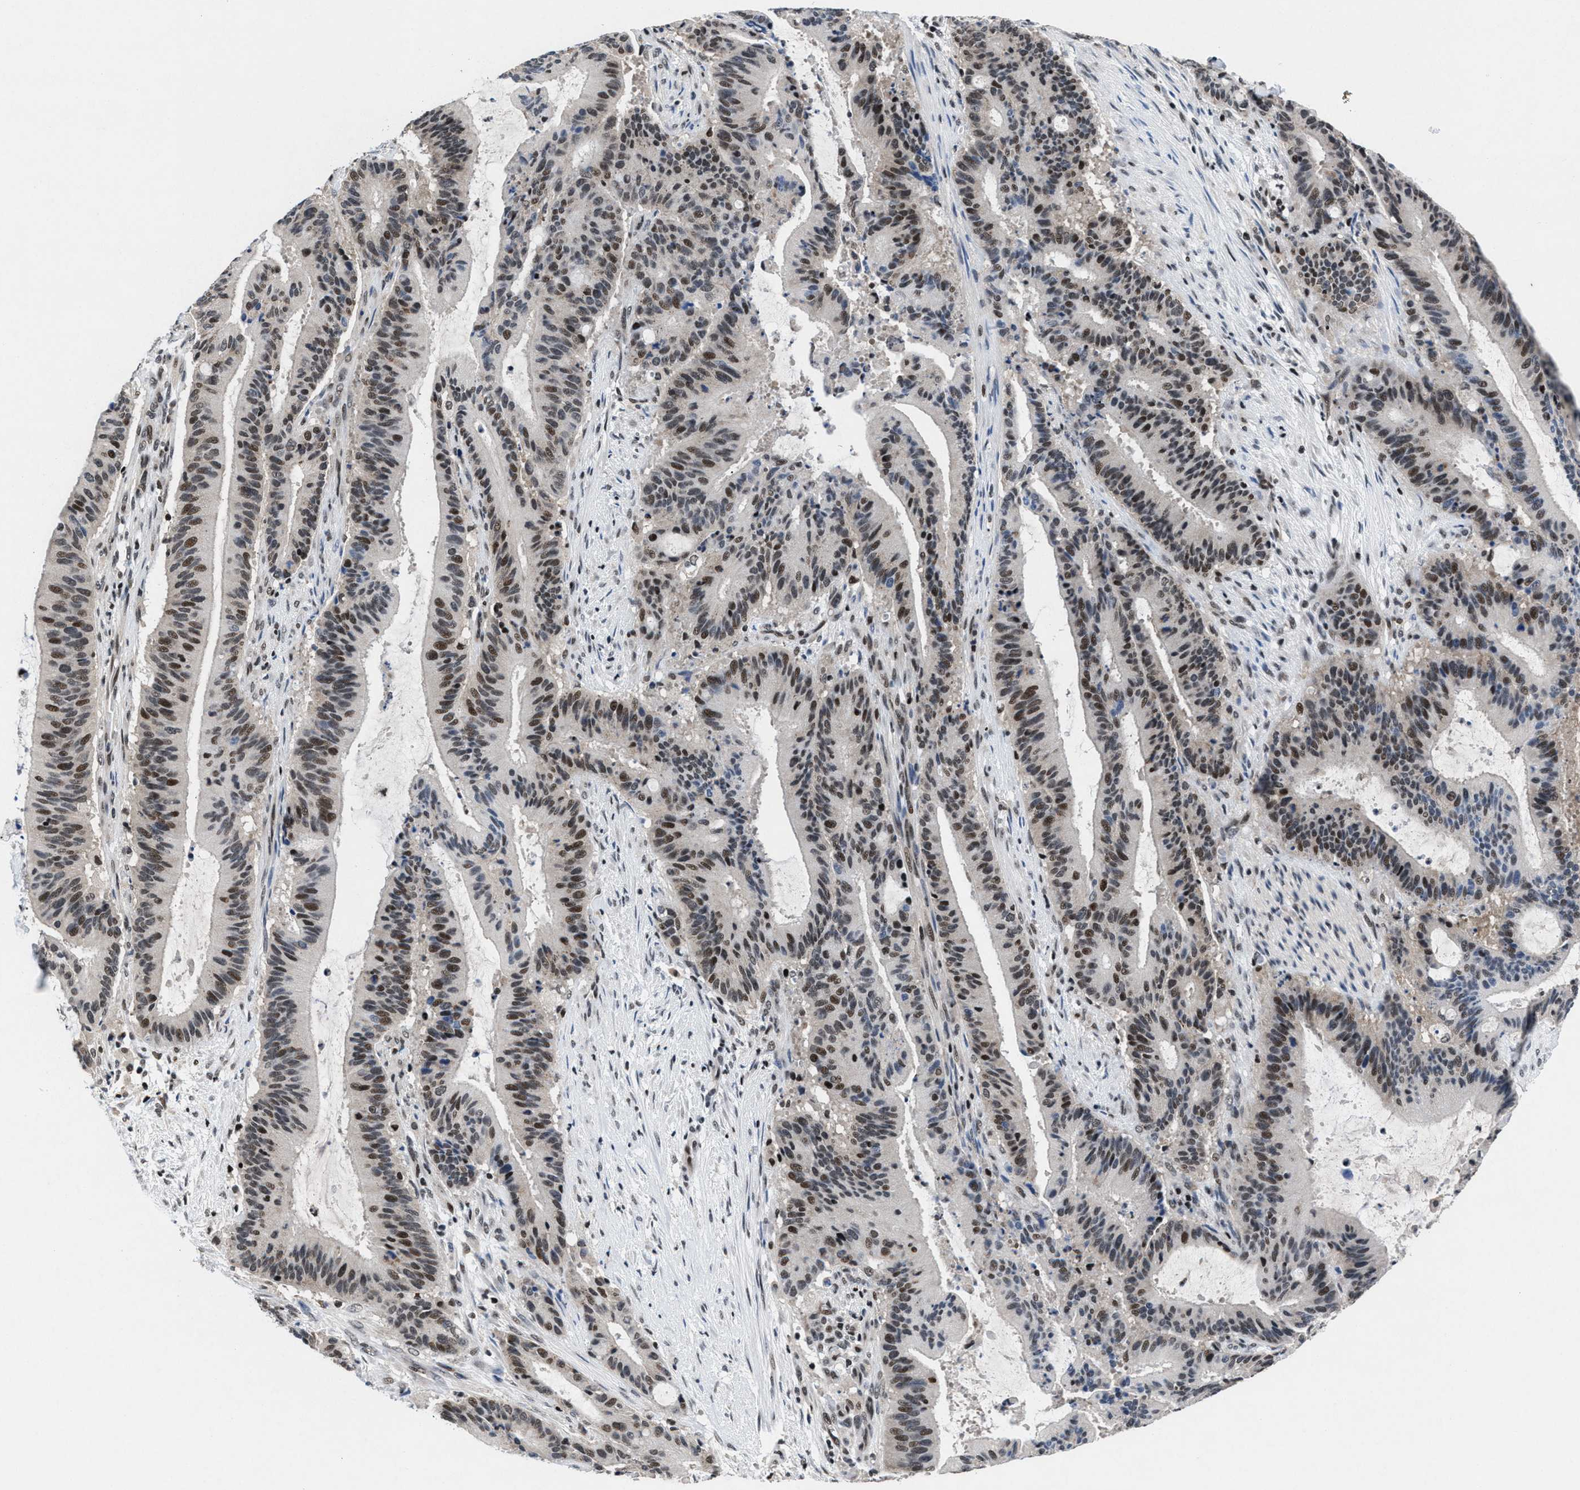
{"staining": {"intensity": "weak", "quantity": ">75%", "location": "nuclear"}, "tissue": "liver cancer", "cell_type": "Tumor cells", "image_type": "cancer", "snomed": [{"axis": "morphology", "description": "Normal tissue, NOS"}, {"axis": "morphology", "description": "Cholangiocarcinoma"}, {"axis": "topography", "description": "Liver"}, {"axis": "topography", "description": "Peripheral nerve tissue"}], "caption": "Immunohistochemical staining of human liver cholangiocarcinoma reveals low levels of weak nuclear protein expression in approximately >75% of tumor cells.", "gene": "WDR81", "patient": {"sex": "female", "age": 73}}